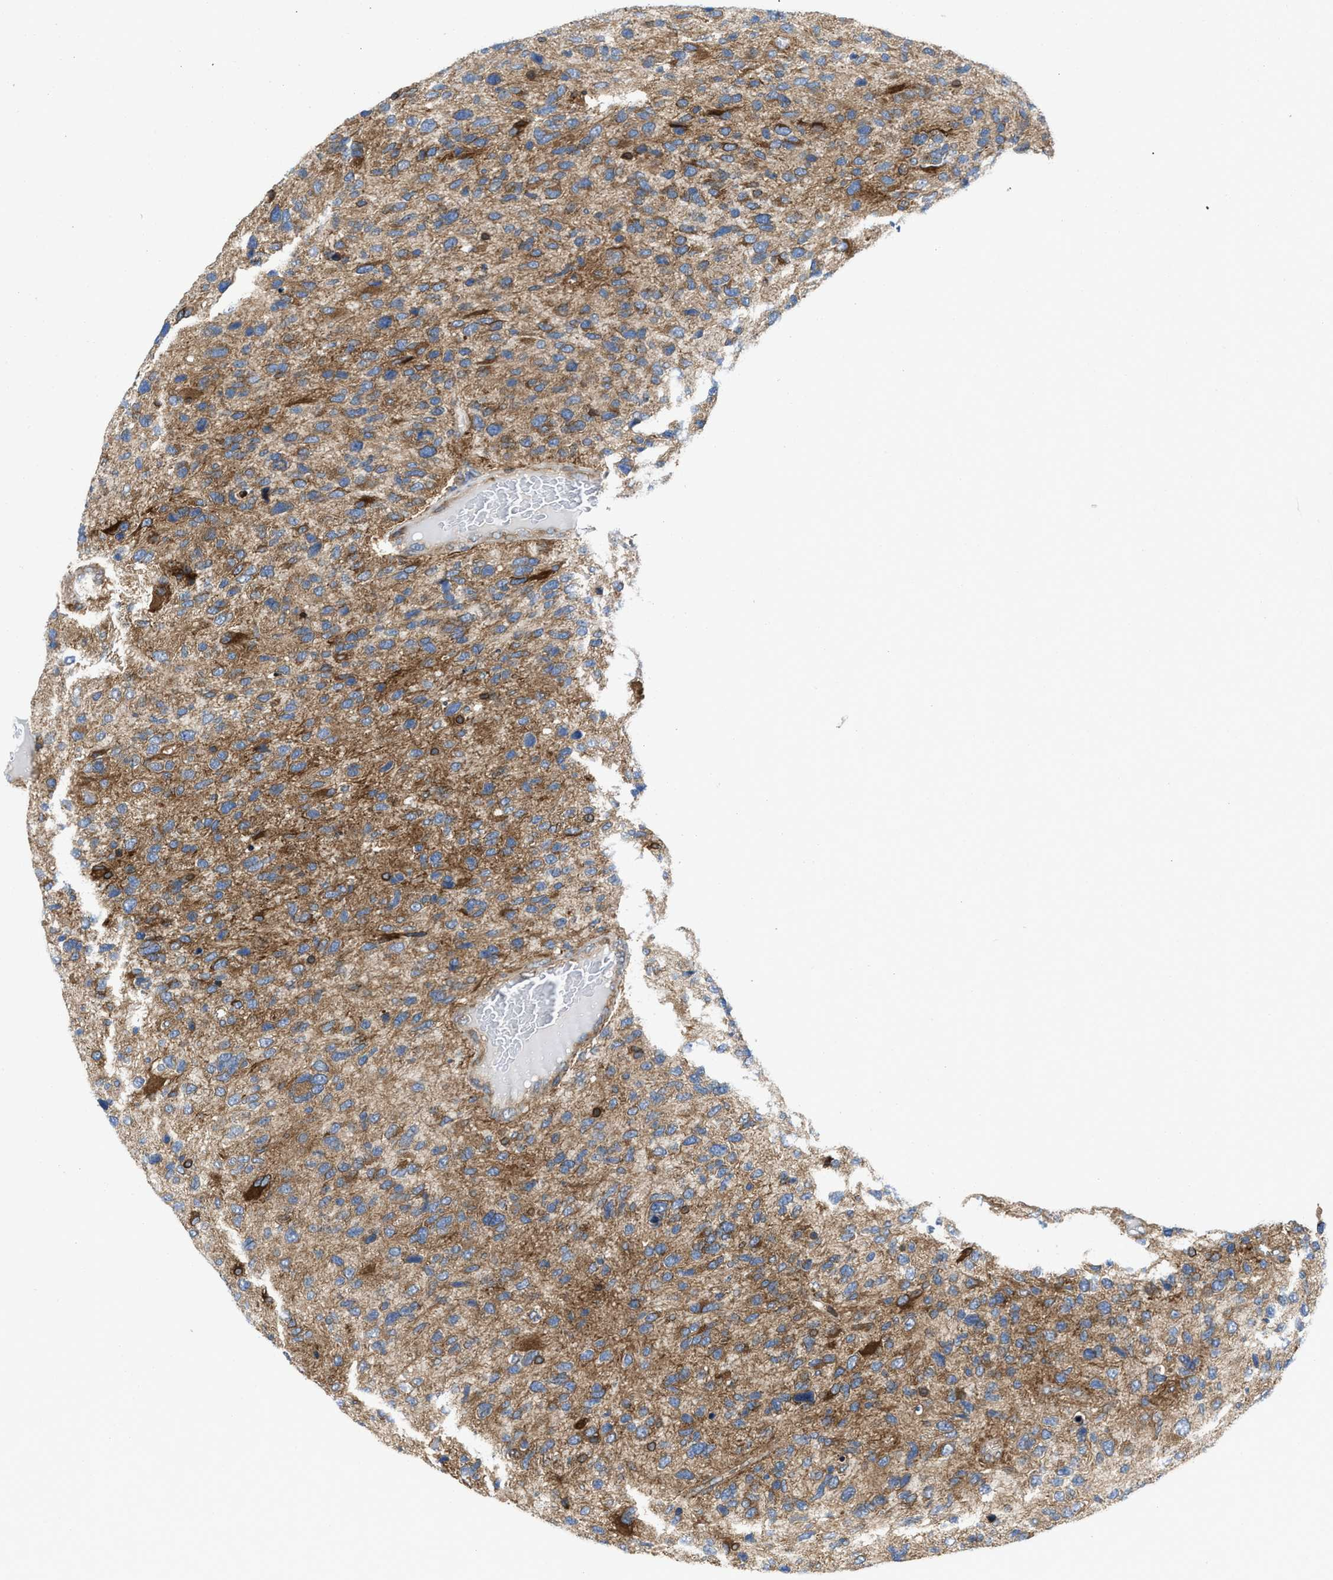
{"staining": {"intensity": "moderate", "quantity": ">75%", "location": "cytoplasmic/membranous"}, "tissue": "glioma", "cell_type": "Tumor cells", "image_type": "cancer", "snomed": [{"axis": "morphology", "description": "Glioma, malignant, High grade"}, {"axis": "topography", "description": "Brain"}], "caption": "An image showing moderate cytoplasmic/membranous staining in approximately >75% of tumor cells in glioma, as visualized by brown immunohistochemical staining.", "gene": "ERLIN2", "patient": {"sex": "female", "age": 58}}